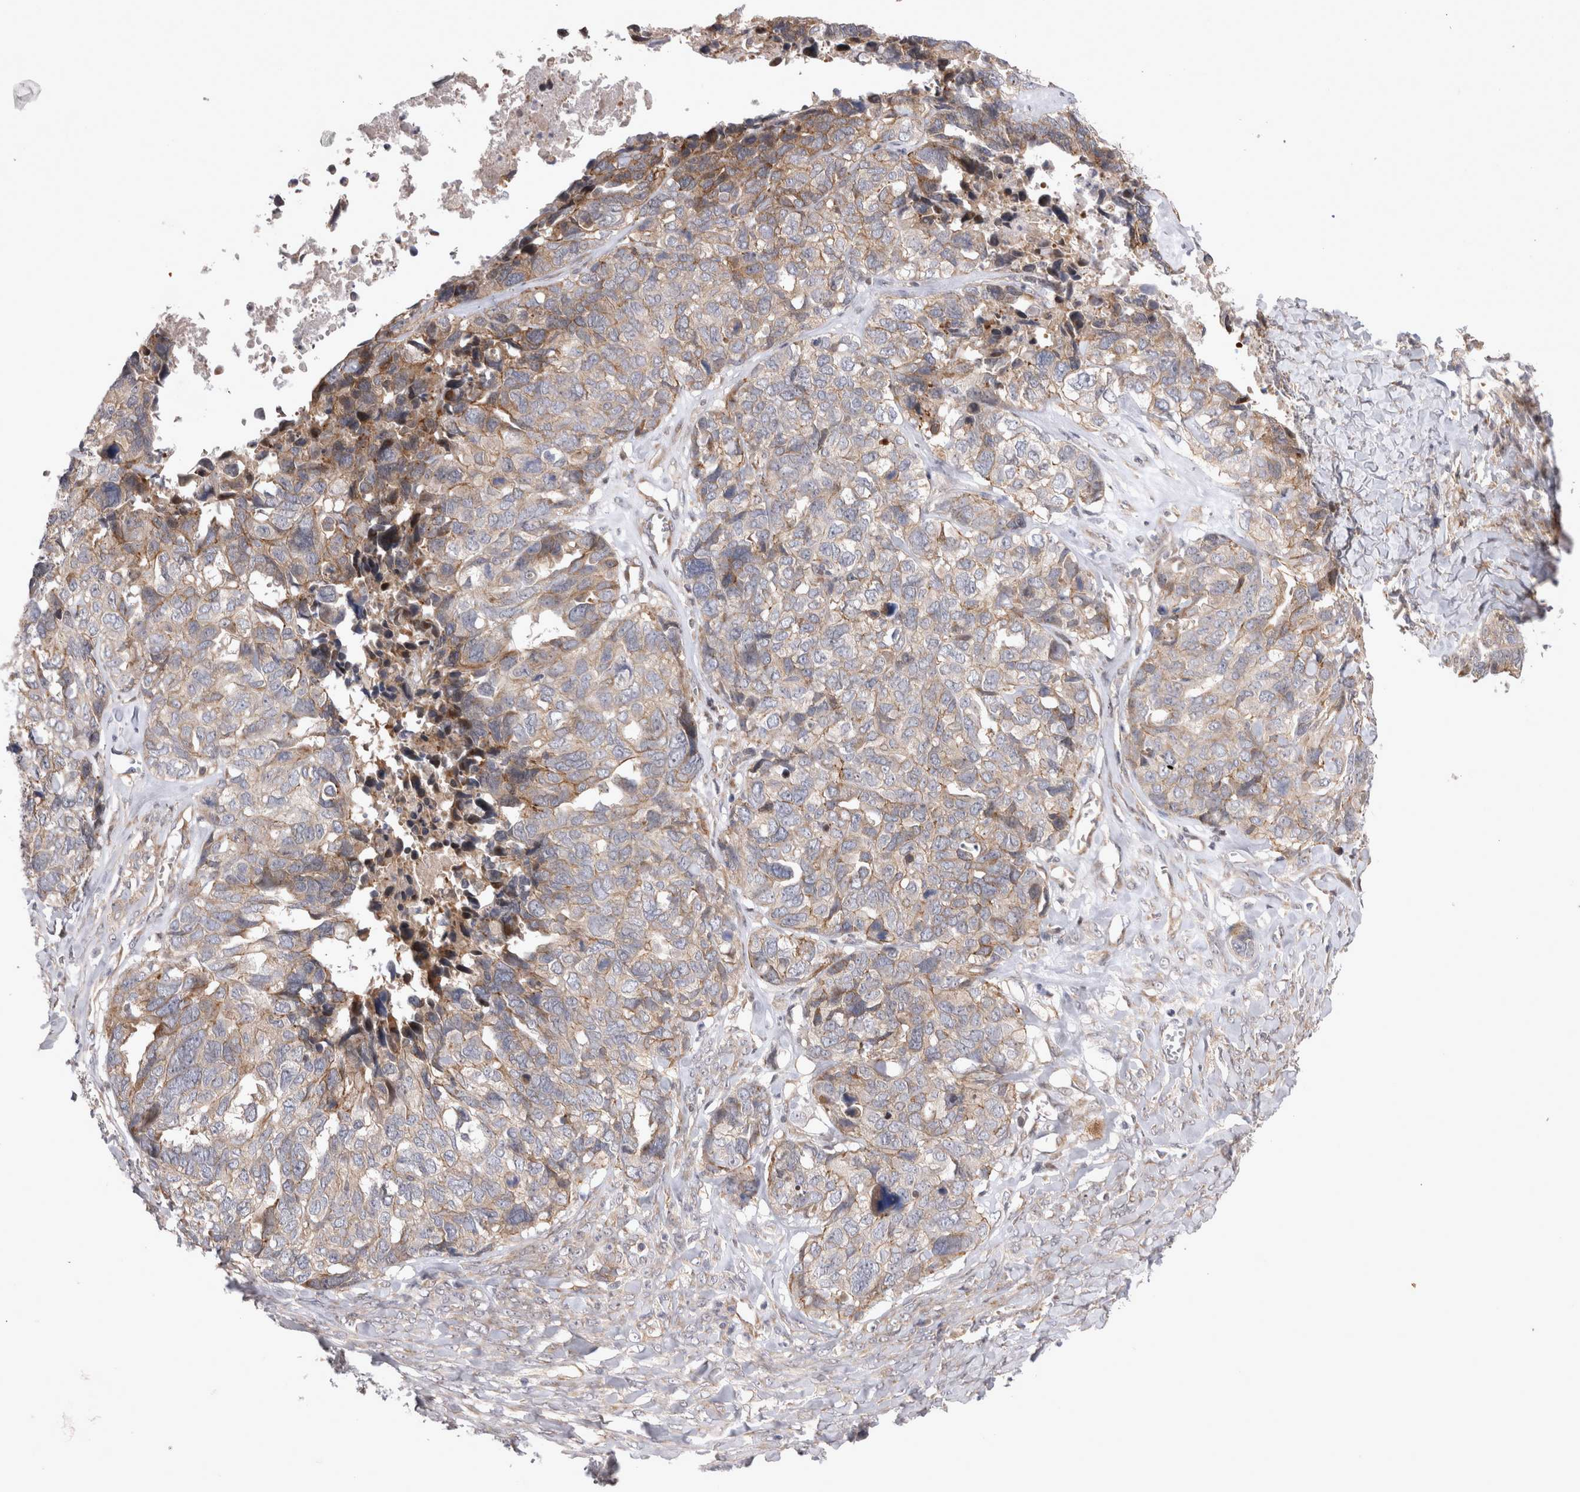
{"staining": {"intensity": "weak", "quantity": "25%-75%", "location": "cytoplasmic/membranous"}, "tissue": "ovarian cancer", "cell_type": "Tumor cells", "image_type": "cancer", "snomed": [{"axis": "morphology", "description": "Cystadenocarcinoma, serous, NOS"}, {"axis": "topography", "description": "Ovary"}], "caption": "IHC photomicrograph of human ovarian cancer (serous cystadenocarcinoma) stained for a protein (brown), which exhibits low levels of weak cytoplasmic/membranous staining in about 25%-75% of tumor cells.", "gene": "NENF", "patient": {"sex": "female", "age": 79}}